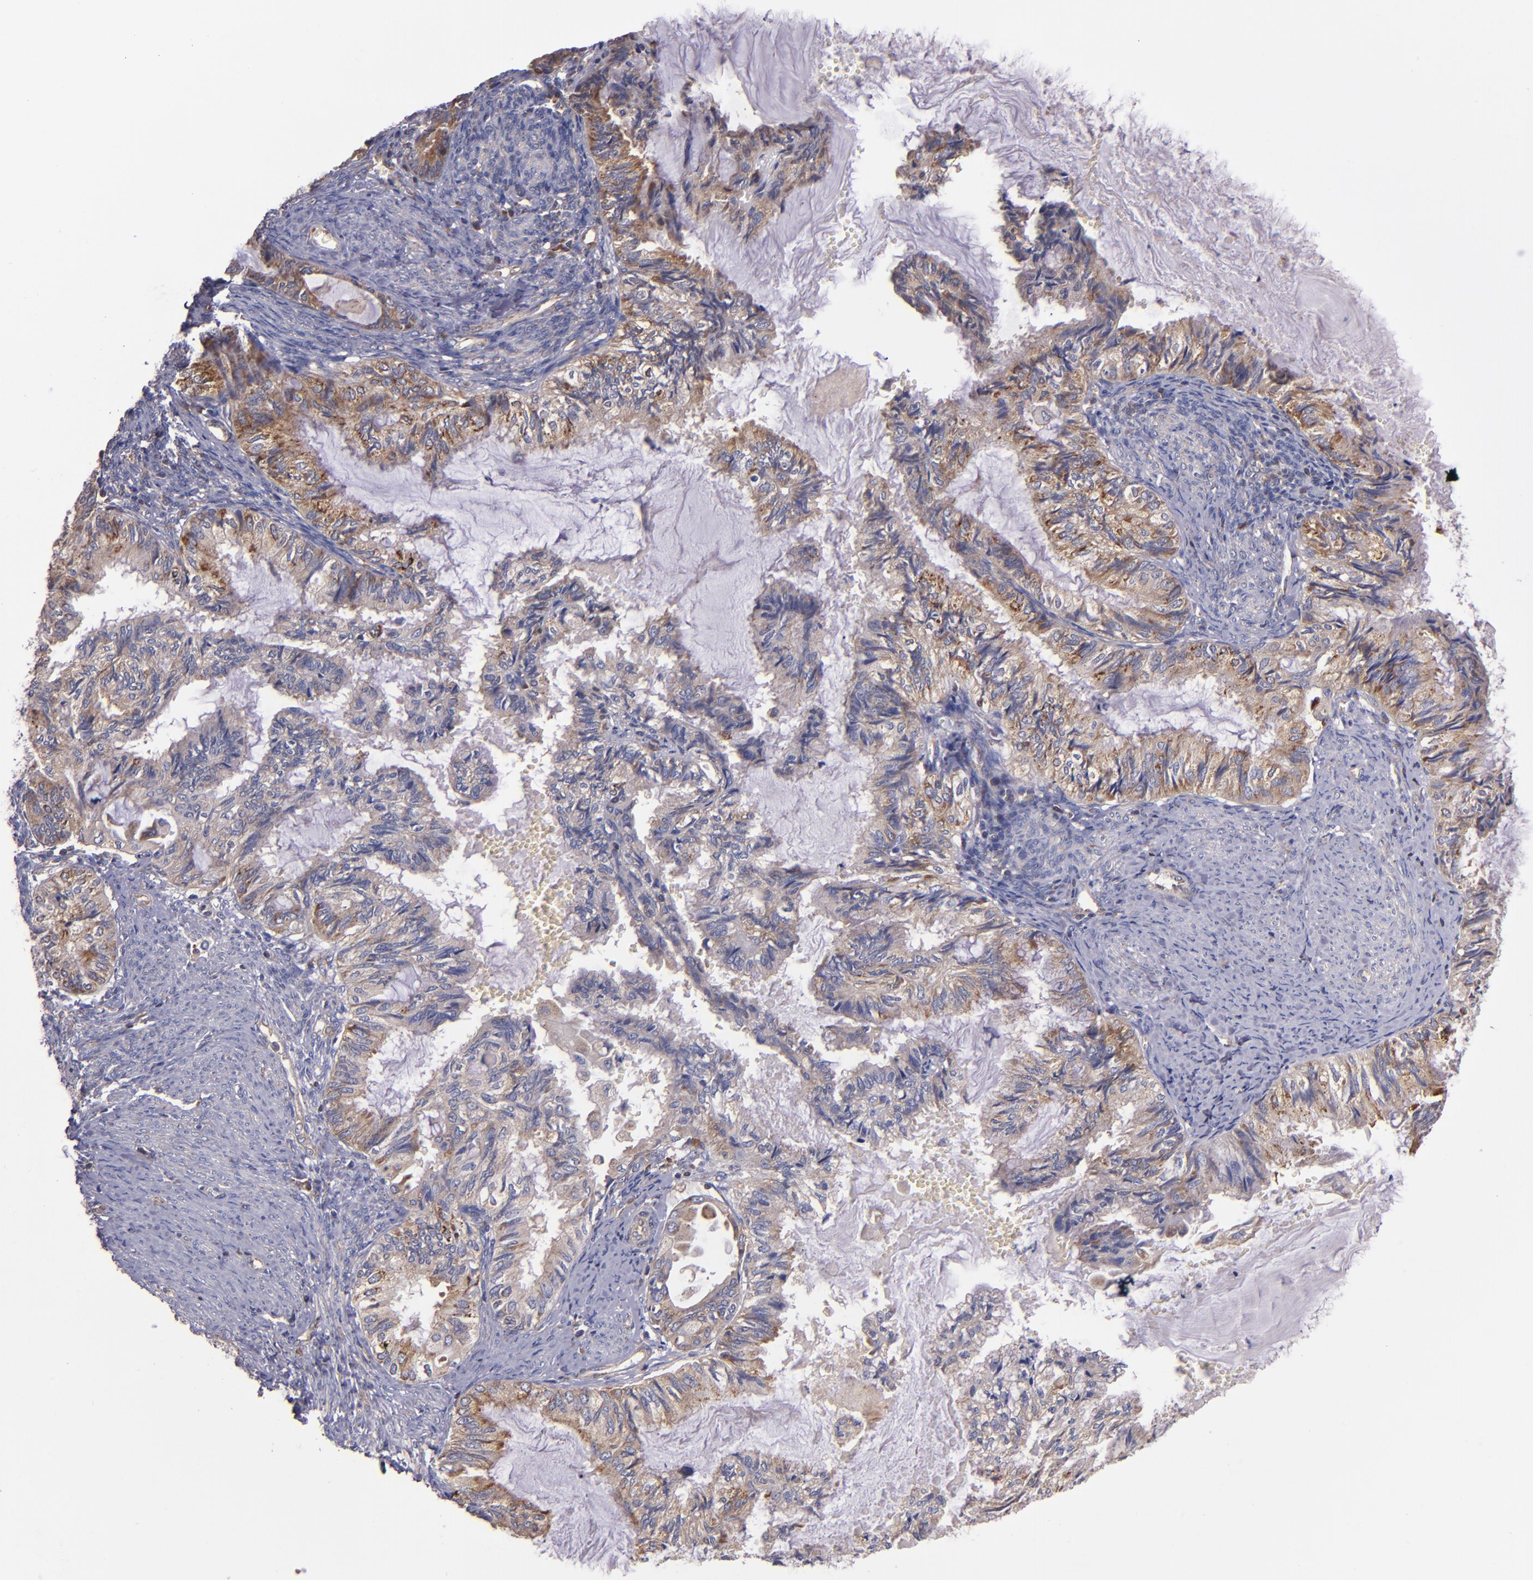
{"staining": {"intensity": "moderate", "quantity": ">75%", "location": "cytoplasmic/membranous"}, "tissue": "endometrial cancer", "cell_type": "Tumor cells", "image_type": "cancer", "snomed": [{"axis": "morphology", "description": "Adenocarcinoma, NOS"}, {"axis": "topography", "description": "Endometrium"}], "caption": "A medium amount of moderate cytoplasmic/membranous positivity is seen in about >75% of tumor cells in endometrial adenocarcinoma tissue.", "gene": "EIF4ENIF1", "patient": {"sex": "female", "age": 86}}